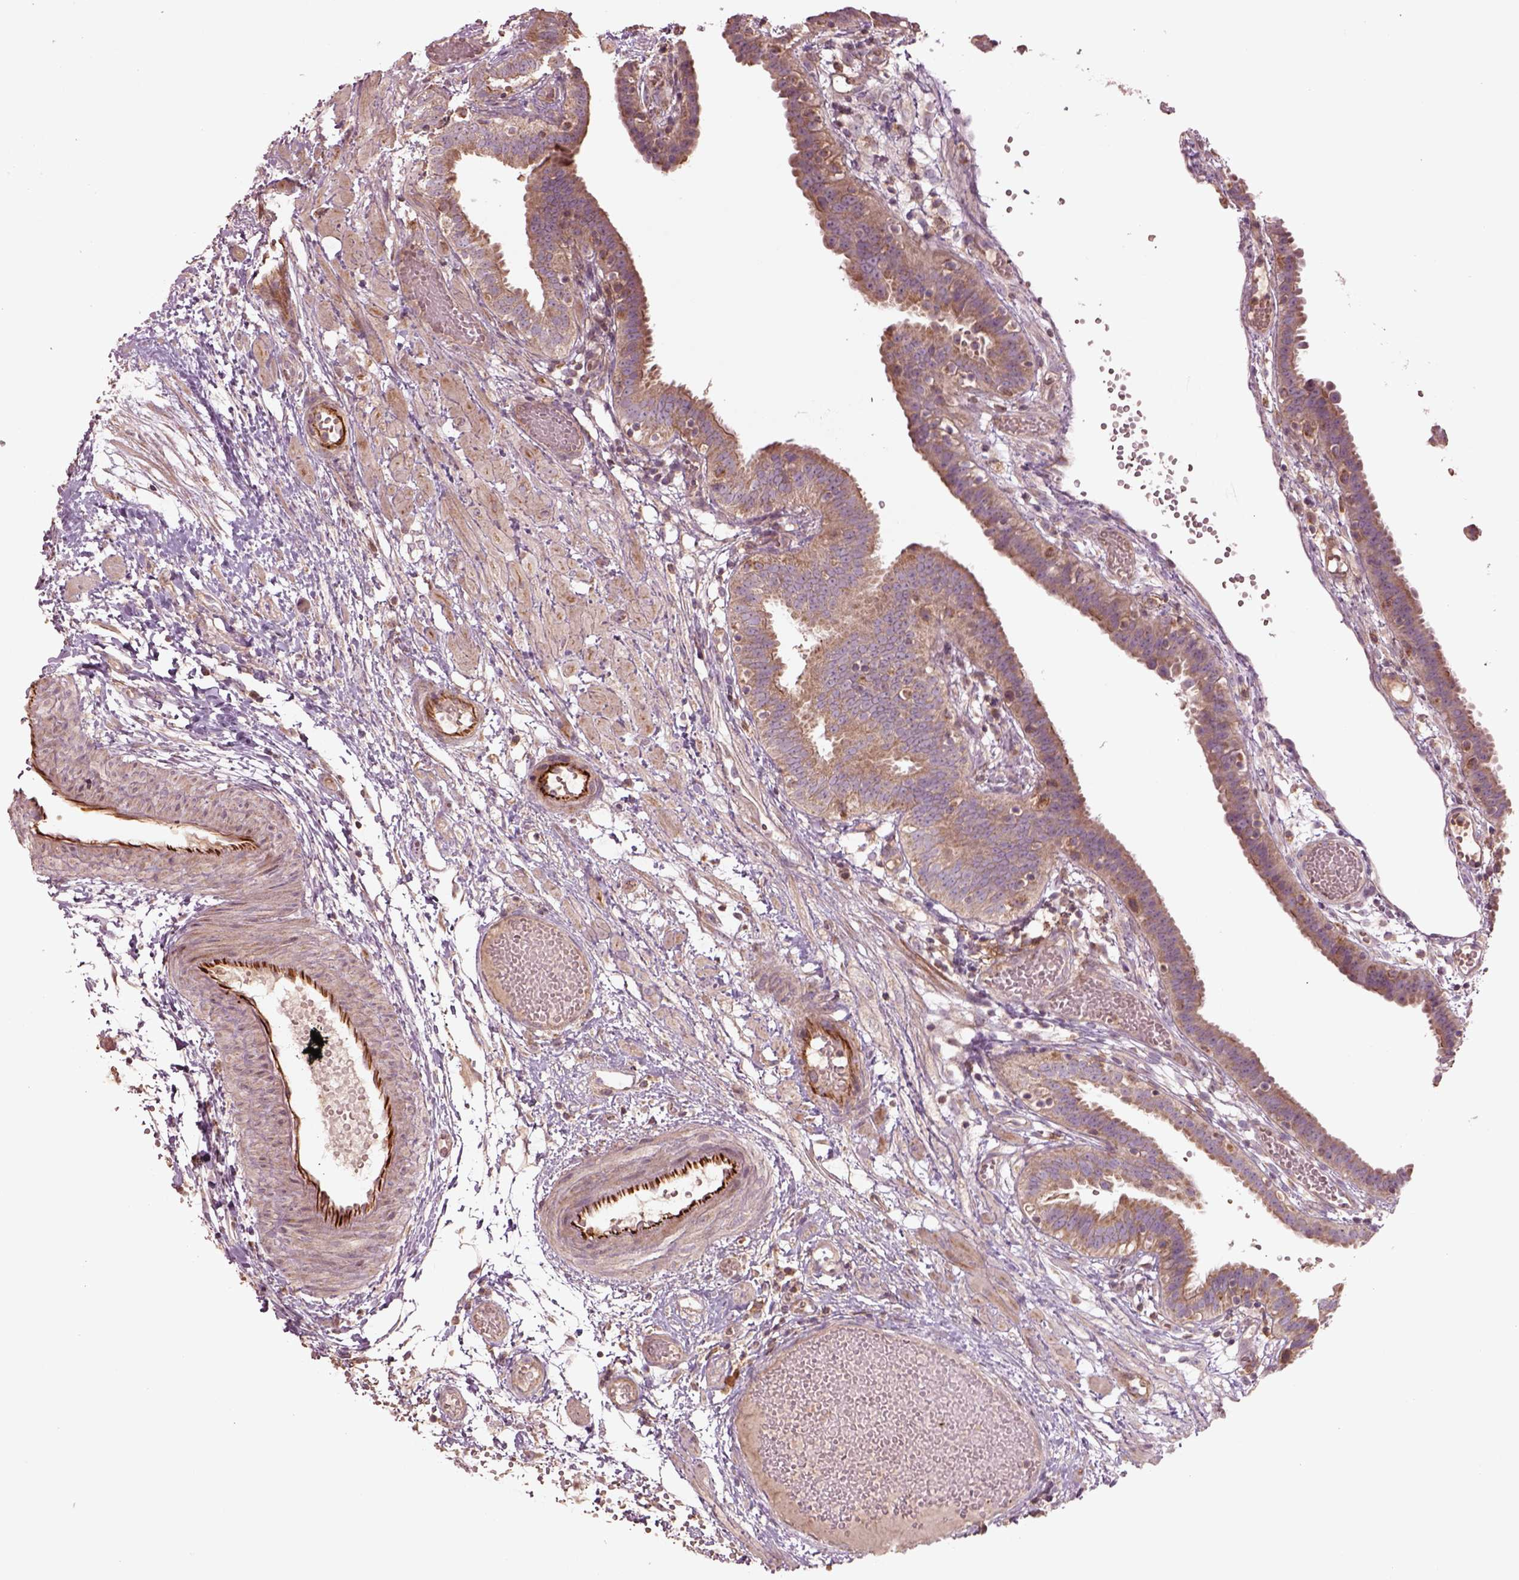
{"staining": {"intensity": "weak", "quantity": "25%-75%", "location": "cytoplasmic/membranous"}, "tissue": "fallopian tube", "cell_type": "Glandular cells", "image_type": "normal", "snomed": [{"axis": "morphology", "description": "Normal tissue, NOS"}, {"axis": "topography", "description": "Fallopian tube"}], "caption": "The micrograph exhibits staining of normal fallopian tube, revealing weak cytoplasmic/membranous protein staining (brown color) within glandular cells.", "gene": "SLC25A31", "patient": {"sex": "female", "age": 37}}